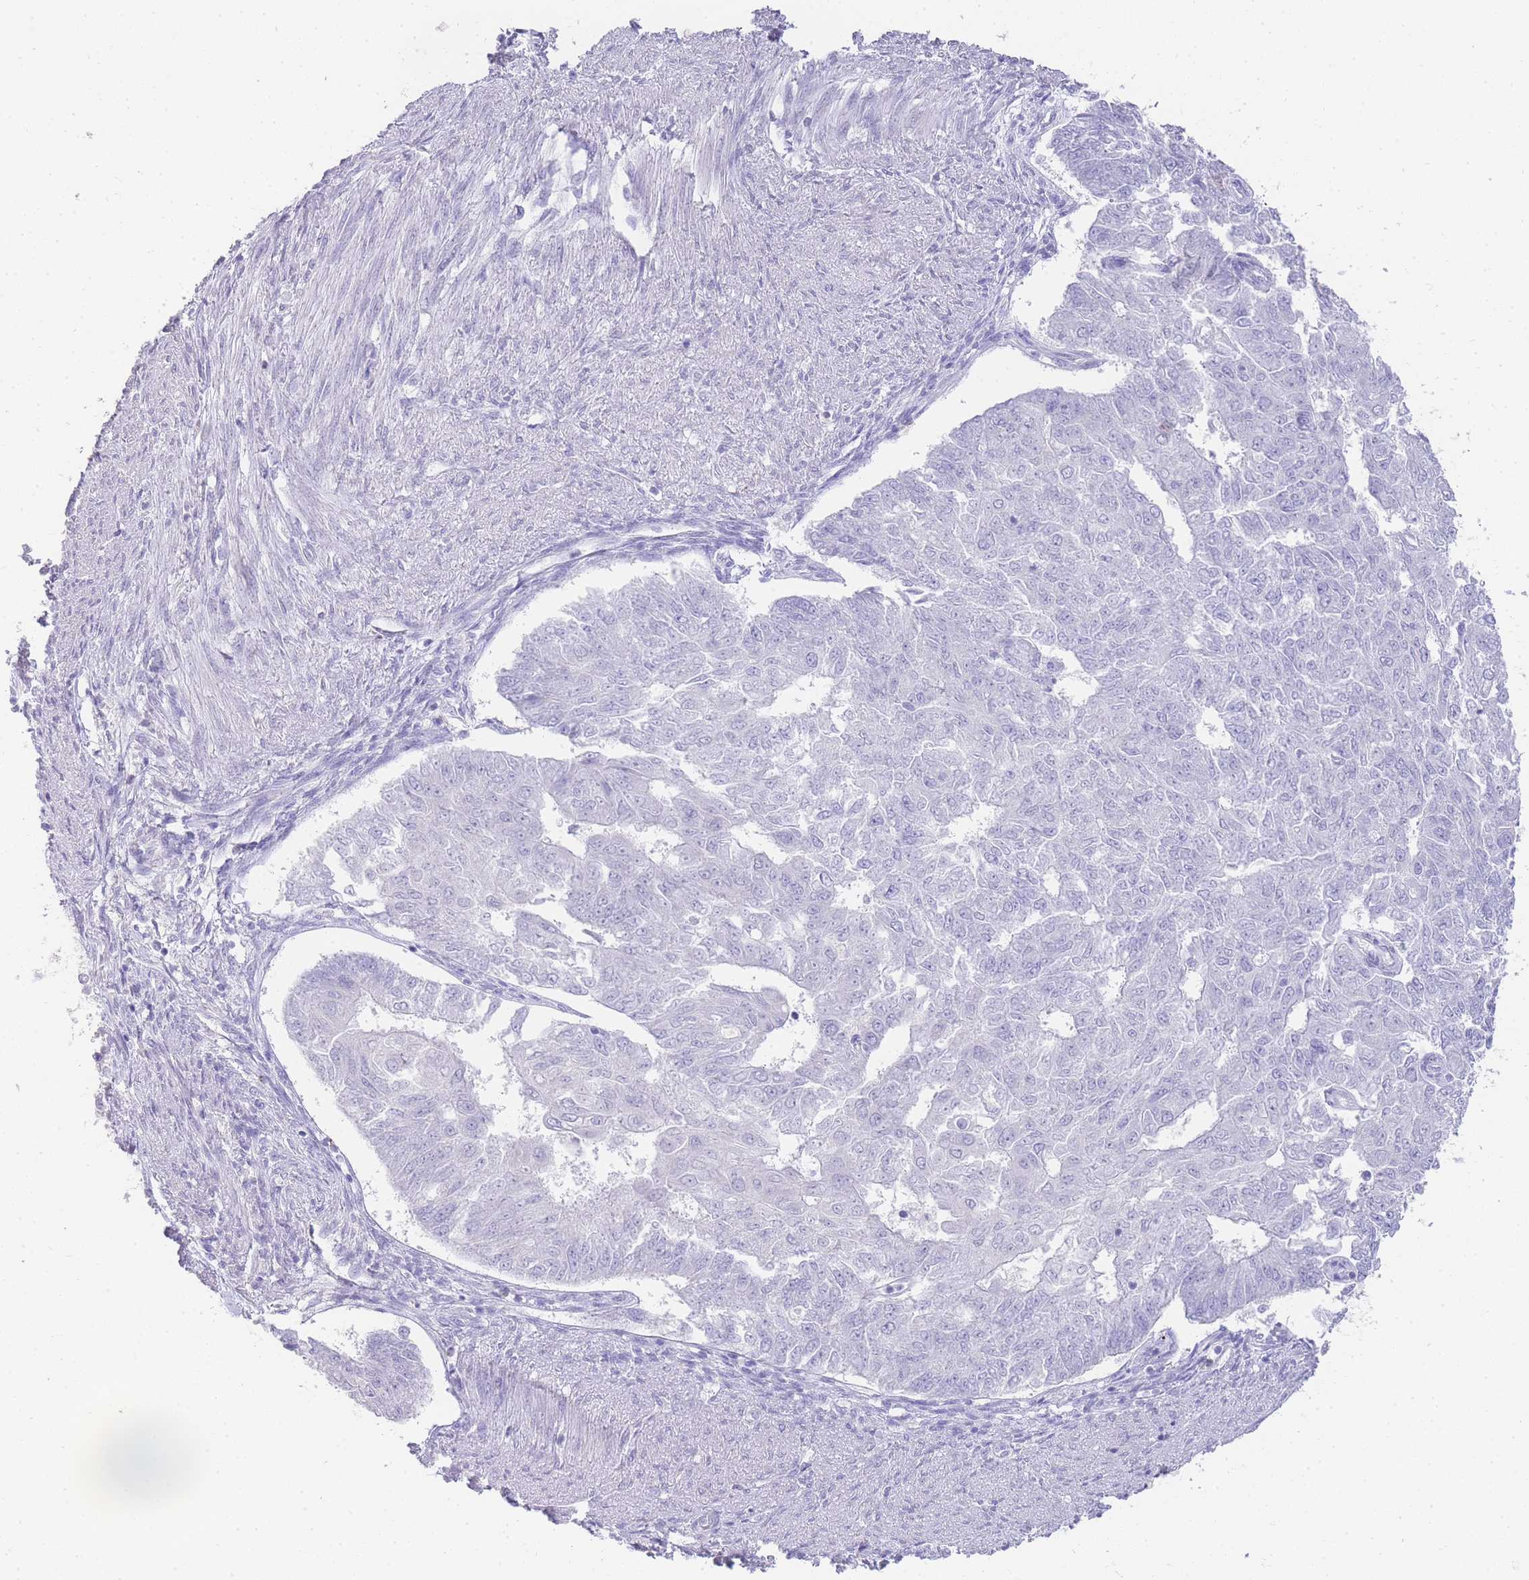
{"staining": {"intensity": "negative", "quantity": "none", "location": "none"}, "tissue": "endometrial cancer", "cell_type": "Tumor cells", "image_type": "cancer", "snomed": [{"axis": "morphology", "description": "Adenocarcinoma, NOS"}, {"axis": "topography", "description": "Endometrium"}], "caption": "Protein analysis of endometrial cancer (adenocarcinoma) displays no significant expression in tumor cells.", "gene": "DPP4", "patient": {"sex": "female", "age": 32}}